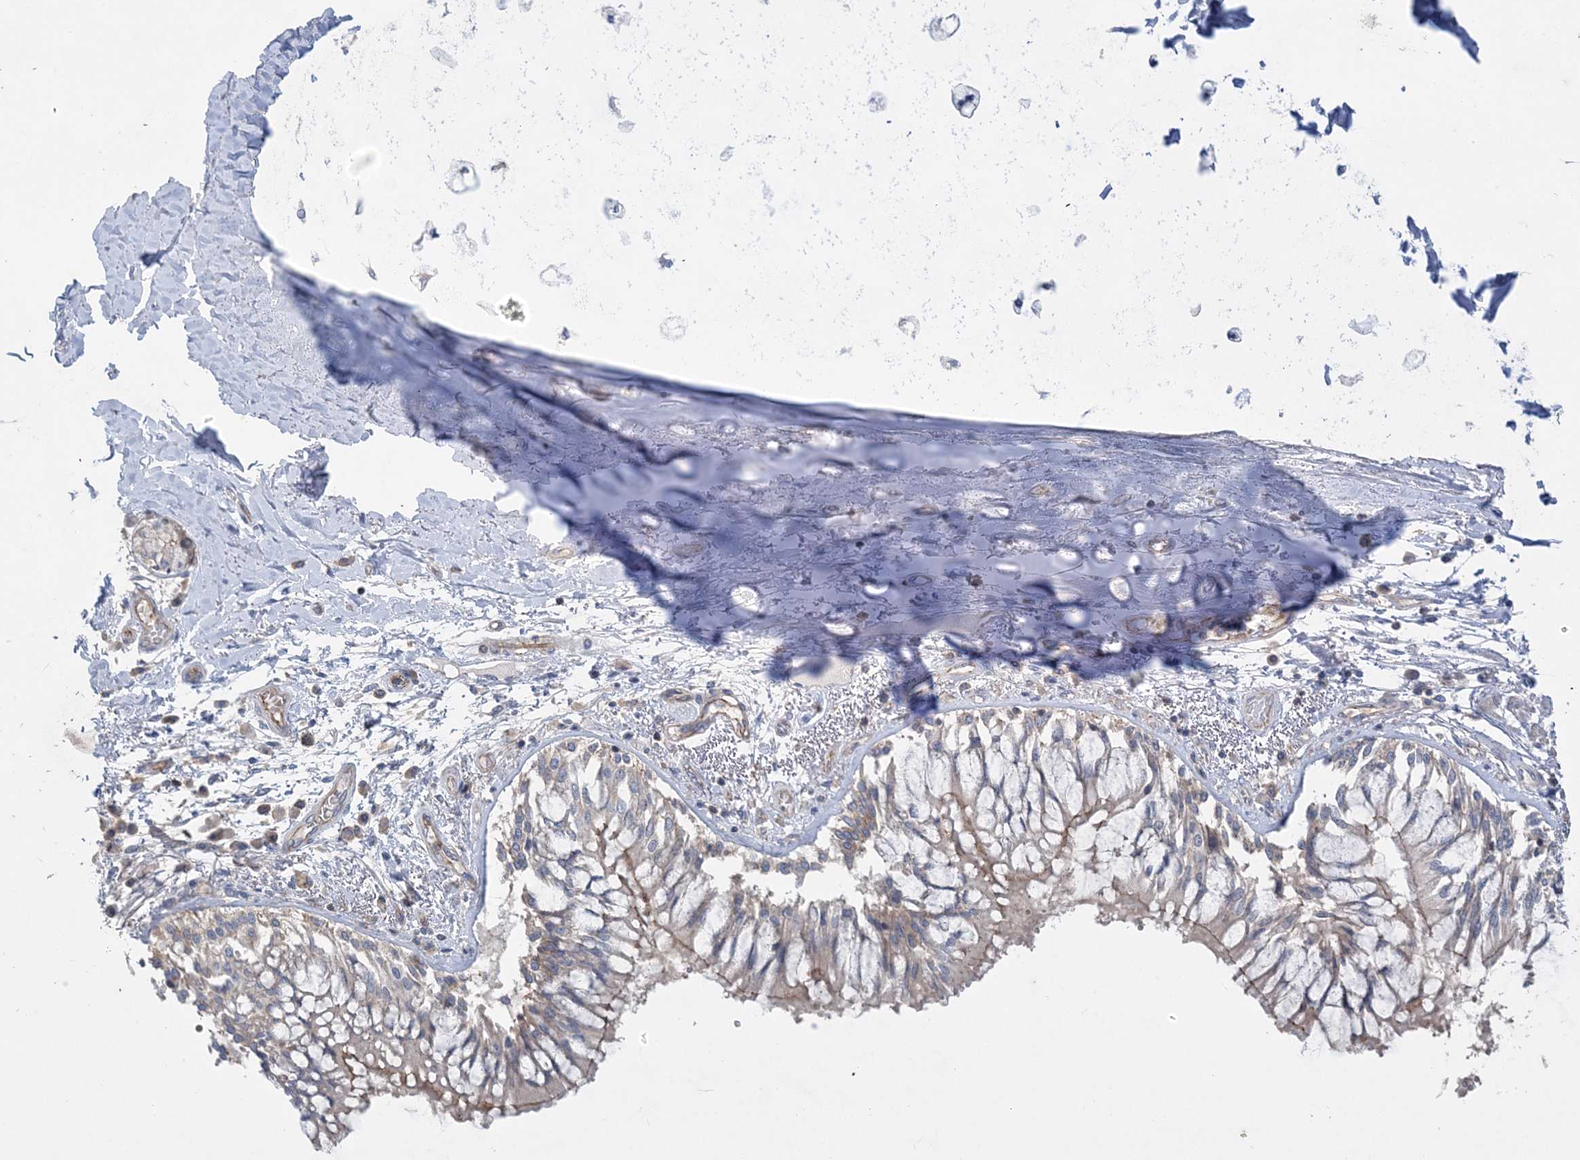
{"staining": {"intensity": "negative", "quantity": "none", "location": "none"}, "tissue": "adipose tissue", "cell_type": "Adipocytes", "image_type": "normal", "snomed": [{"axis": "morphology", "description": "Normal tissue, NOS"}, {"axis": "topography", "description": "Cartilage tissue"}, {"axis": "topography", "description": "Bronchus"}, {"axis": "topography", "description": "Lung"}, {"axis": "topography", "description": "Peripheral nerve tissue"}], "caption": "Histopathology image shows no significant protein staining in adipocytes of normal adipose tissue.", "gene": "PIGC", "patient": {"sex": "female", "age": 49}}